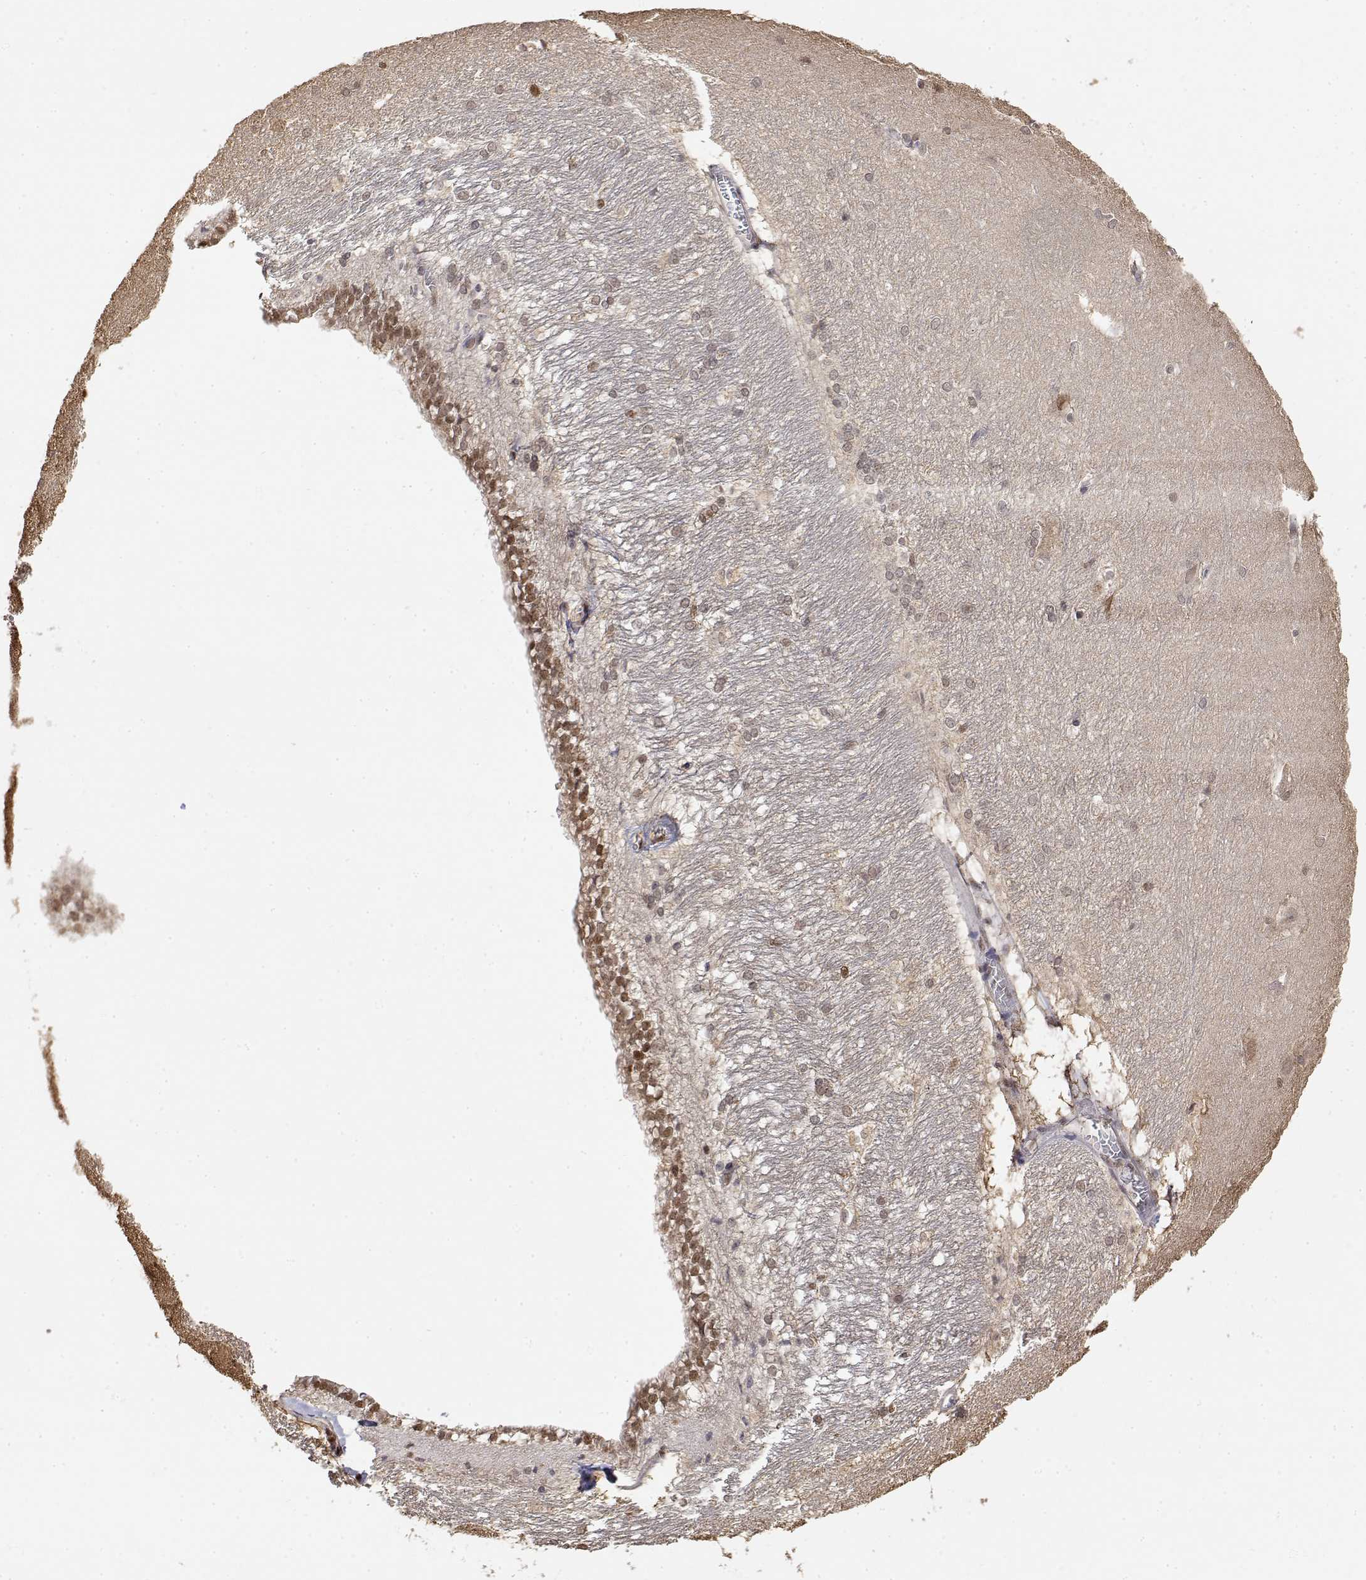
{"staining": {"intensity": "weak", "quantity": "25%-75%", "location": "nuclear"}, "tissue": "hippocampus", "cell_type": "Glial cells", "image_type": "normal", "snomed": [{"axis": "morphology", "description": "Normal tissue, NOS"}, {"axis": "topography", "description": "Cerebral cortex"}, {"axis": "topography", "description": "Hippocampus"}], "caption": "About 25%-75% of glial cells in unremarkable human hippocampus display weak nuclear protein positivity as visualized by brown immunohistochemical staining.", "gene": "TPI1", "patient": {"sex": "female", "age": 19}}